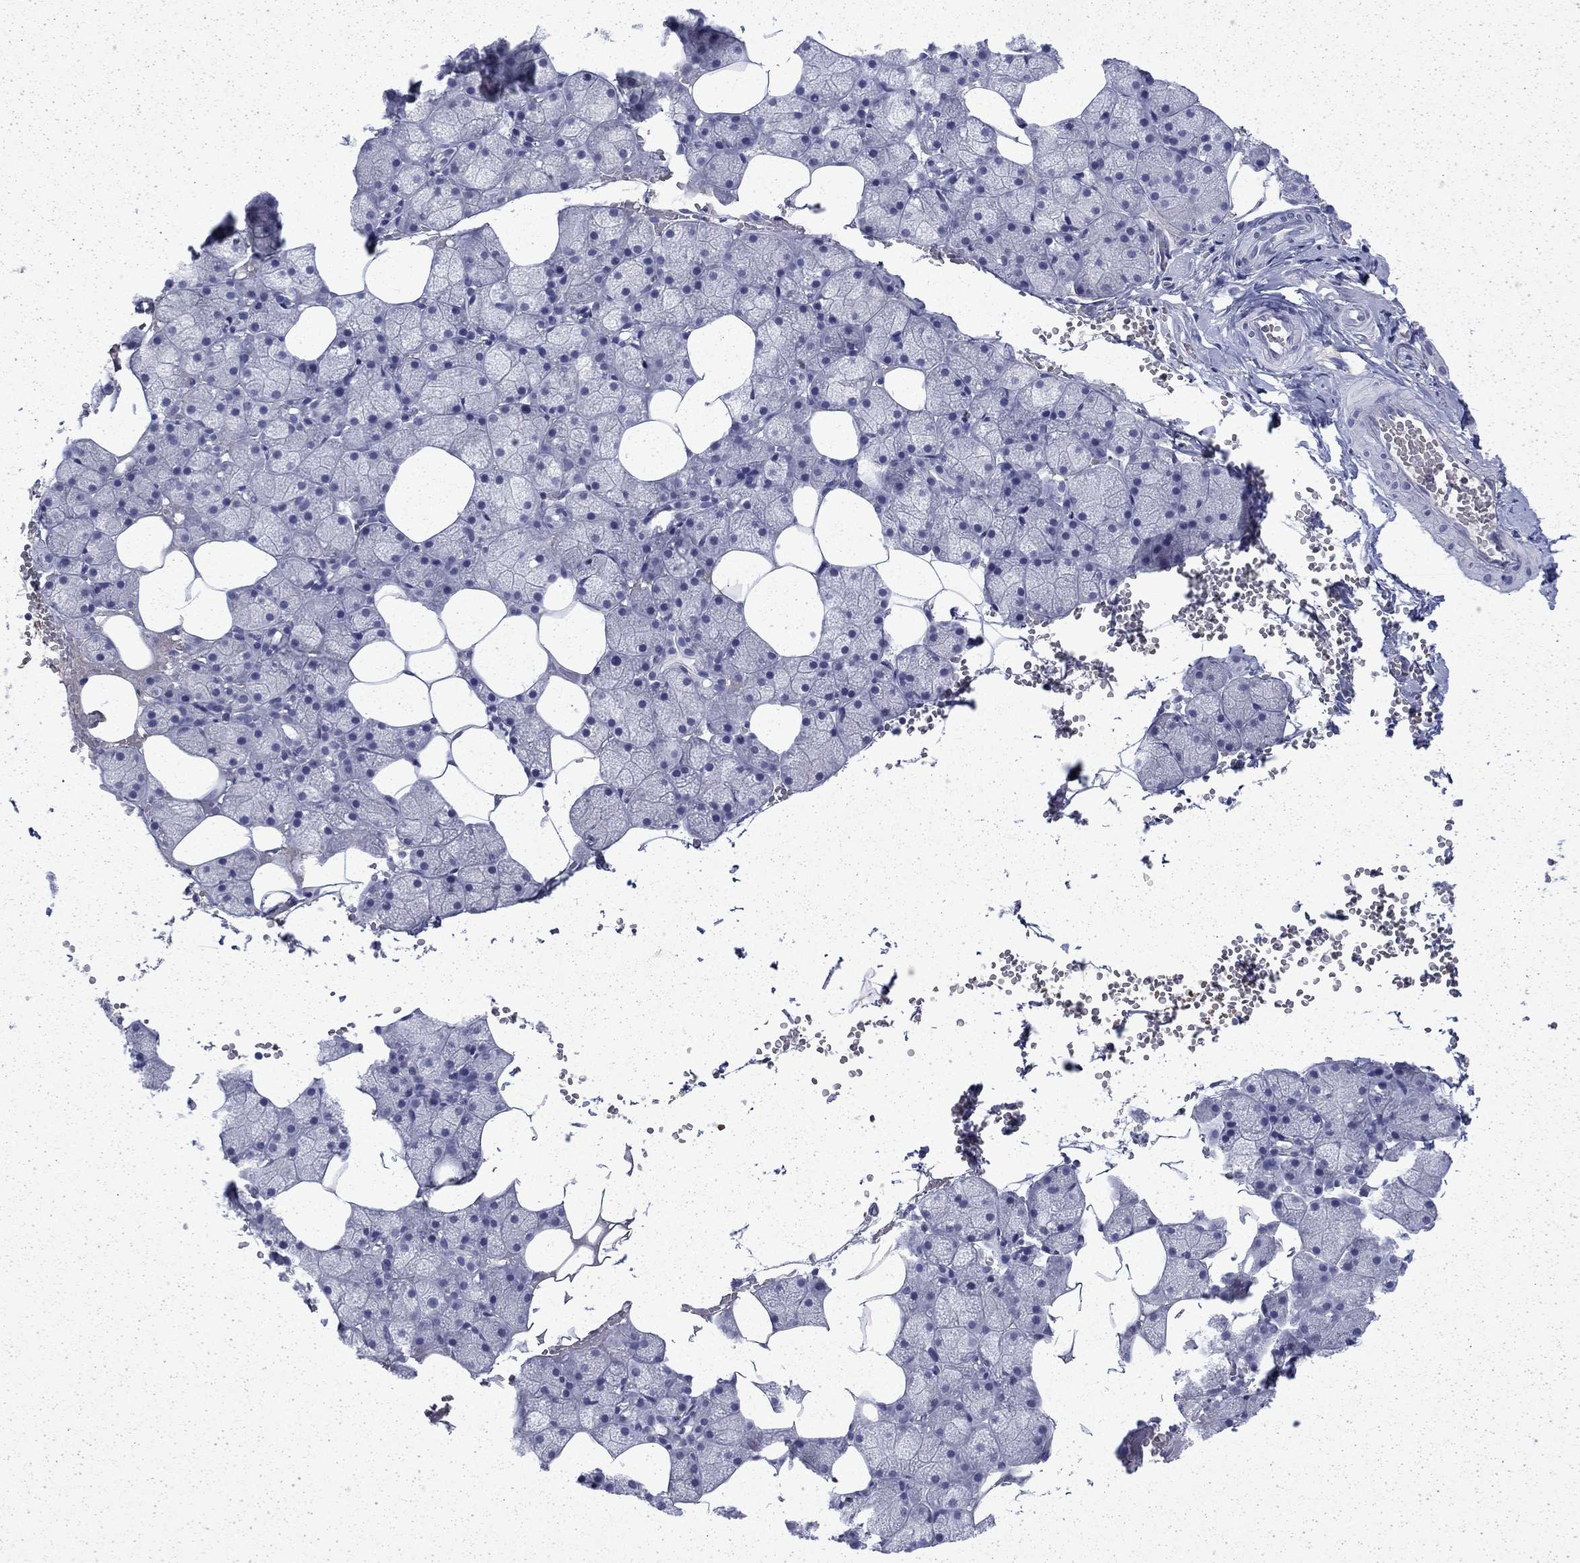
{"staining": {"intensity": "negative", "quantity": "none", "location": "none"}, "tissue": "salivary gland", "cell_type": "Glandular cells", "image_type": "normal", "snomed": [{"axis": "morphology", "description": "Normal tissue, NOS"}, {"axis": "topography", "description": "Salivary gland"}], "caption": "DAB (3,3'-diaminobenzidine) immunohistochemical staining of unremarkable human salivary gland demonstrates no significant positivity in glandular cells.", "gene": "ENPP6", "patient": {"sex": "male", "age": 38}}